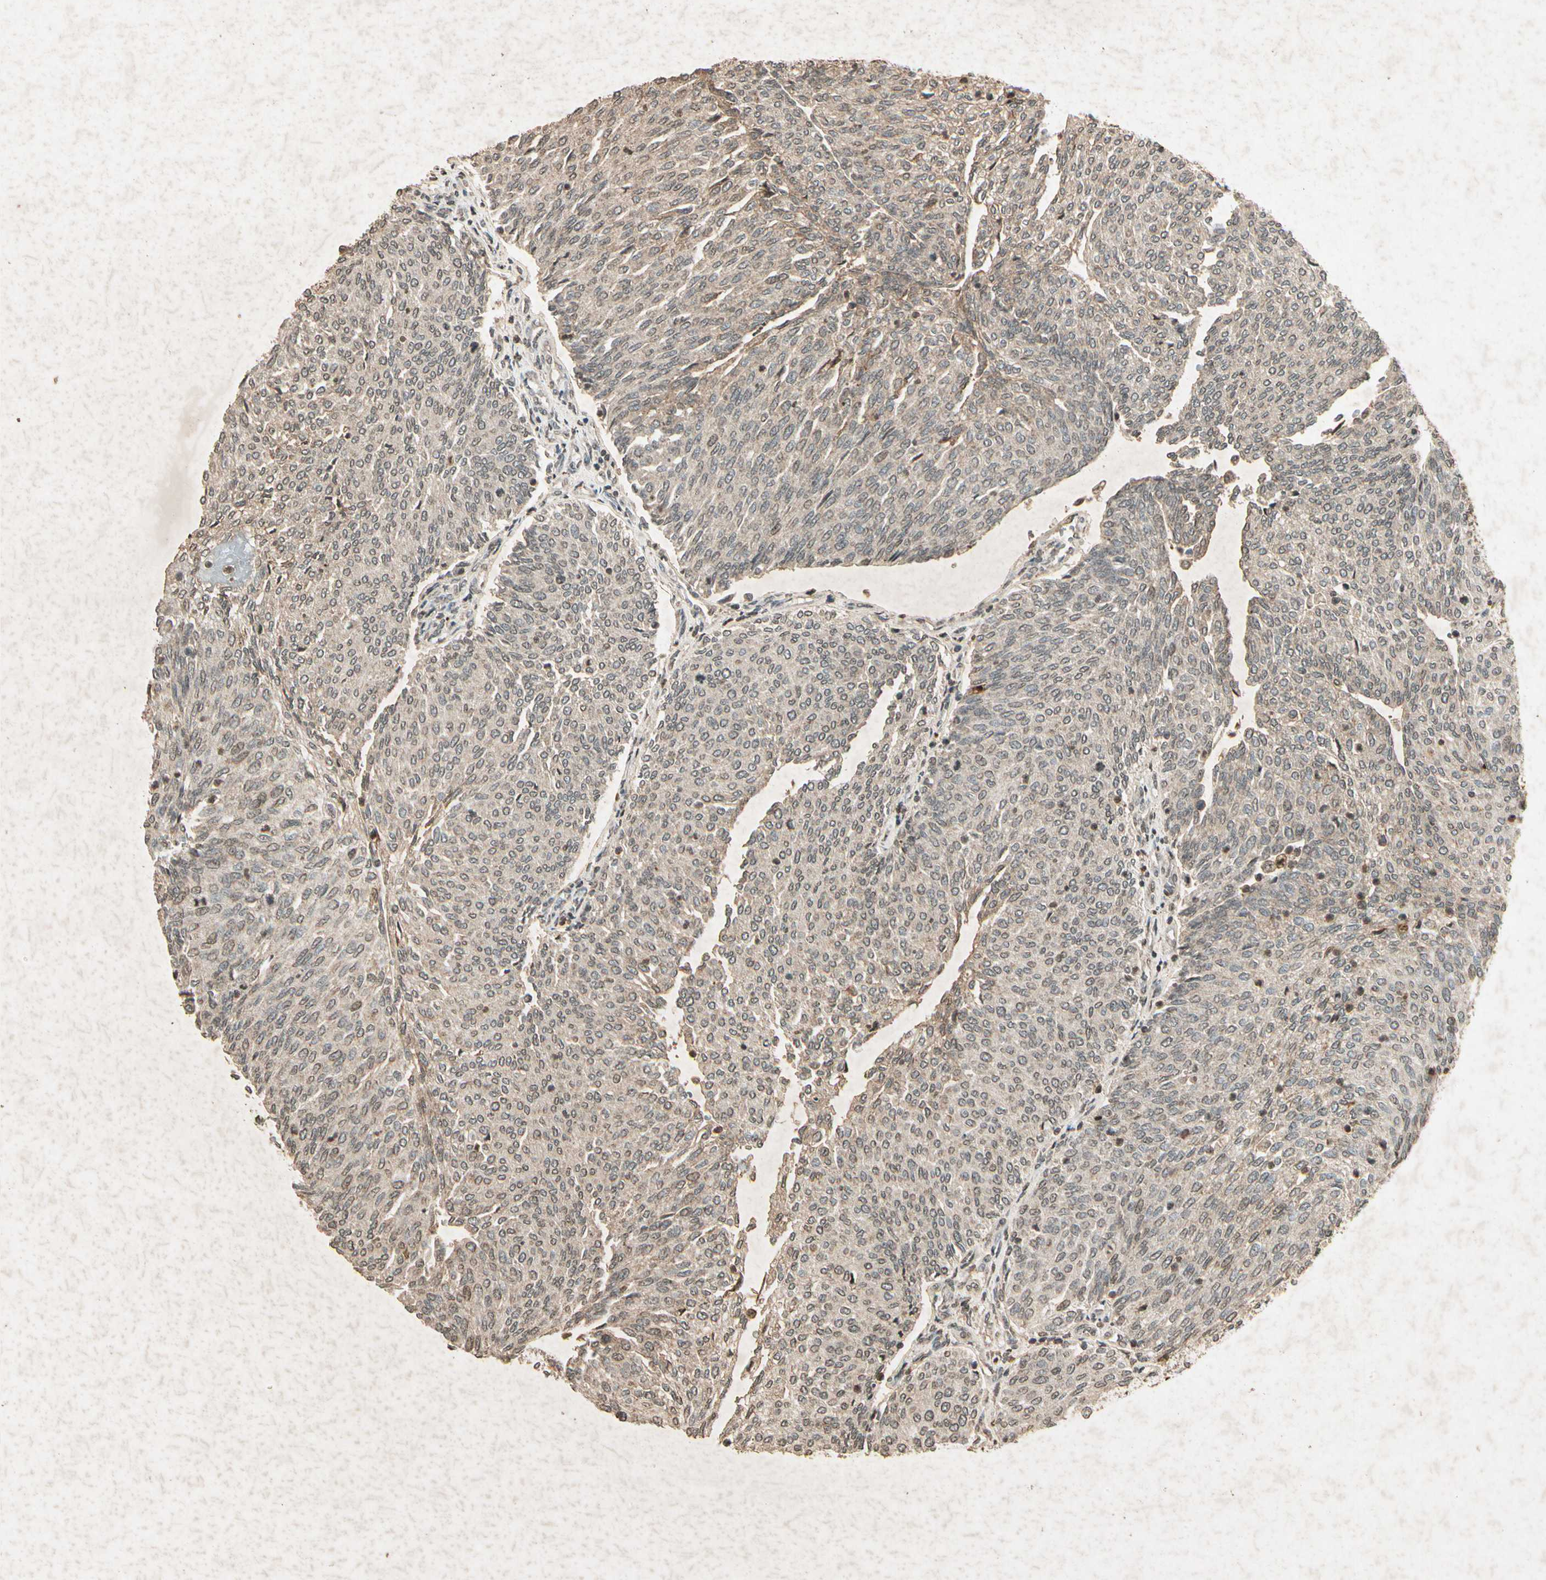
{"staining": {"intensity": "weak", "quantity": "25%-75%", "location": "cytoplasmic/membranous"}, "tissue": "urothelial cancer", "cell_type": "Tumor cells", "image_type": "cancer", "snomed": [{"axis": "morphology", "description": "Urothelial carcinoma, Low grade"}, {"axis": "topography", "description": "Urinary bladder"}], "caption": "Urothelial cancer tissue displays weak cytoplasmic/membranous staining in about 25%-75% of tumor cells, visualized by immunohistochemistry. The protein is stained brown, and the nuclei are stained in blue (DAB IHC with brightfield microscopy, high magnification).", "gene": "GC", "patient": {"sex": "female", "age": 79}}